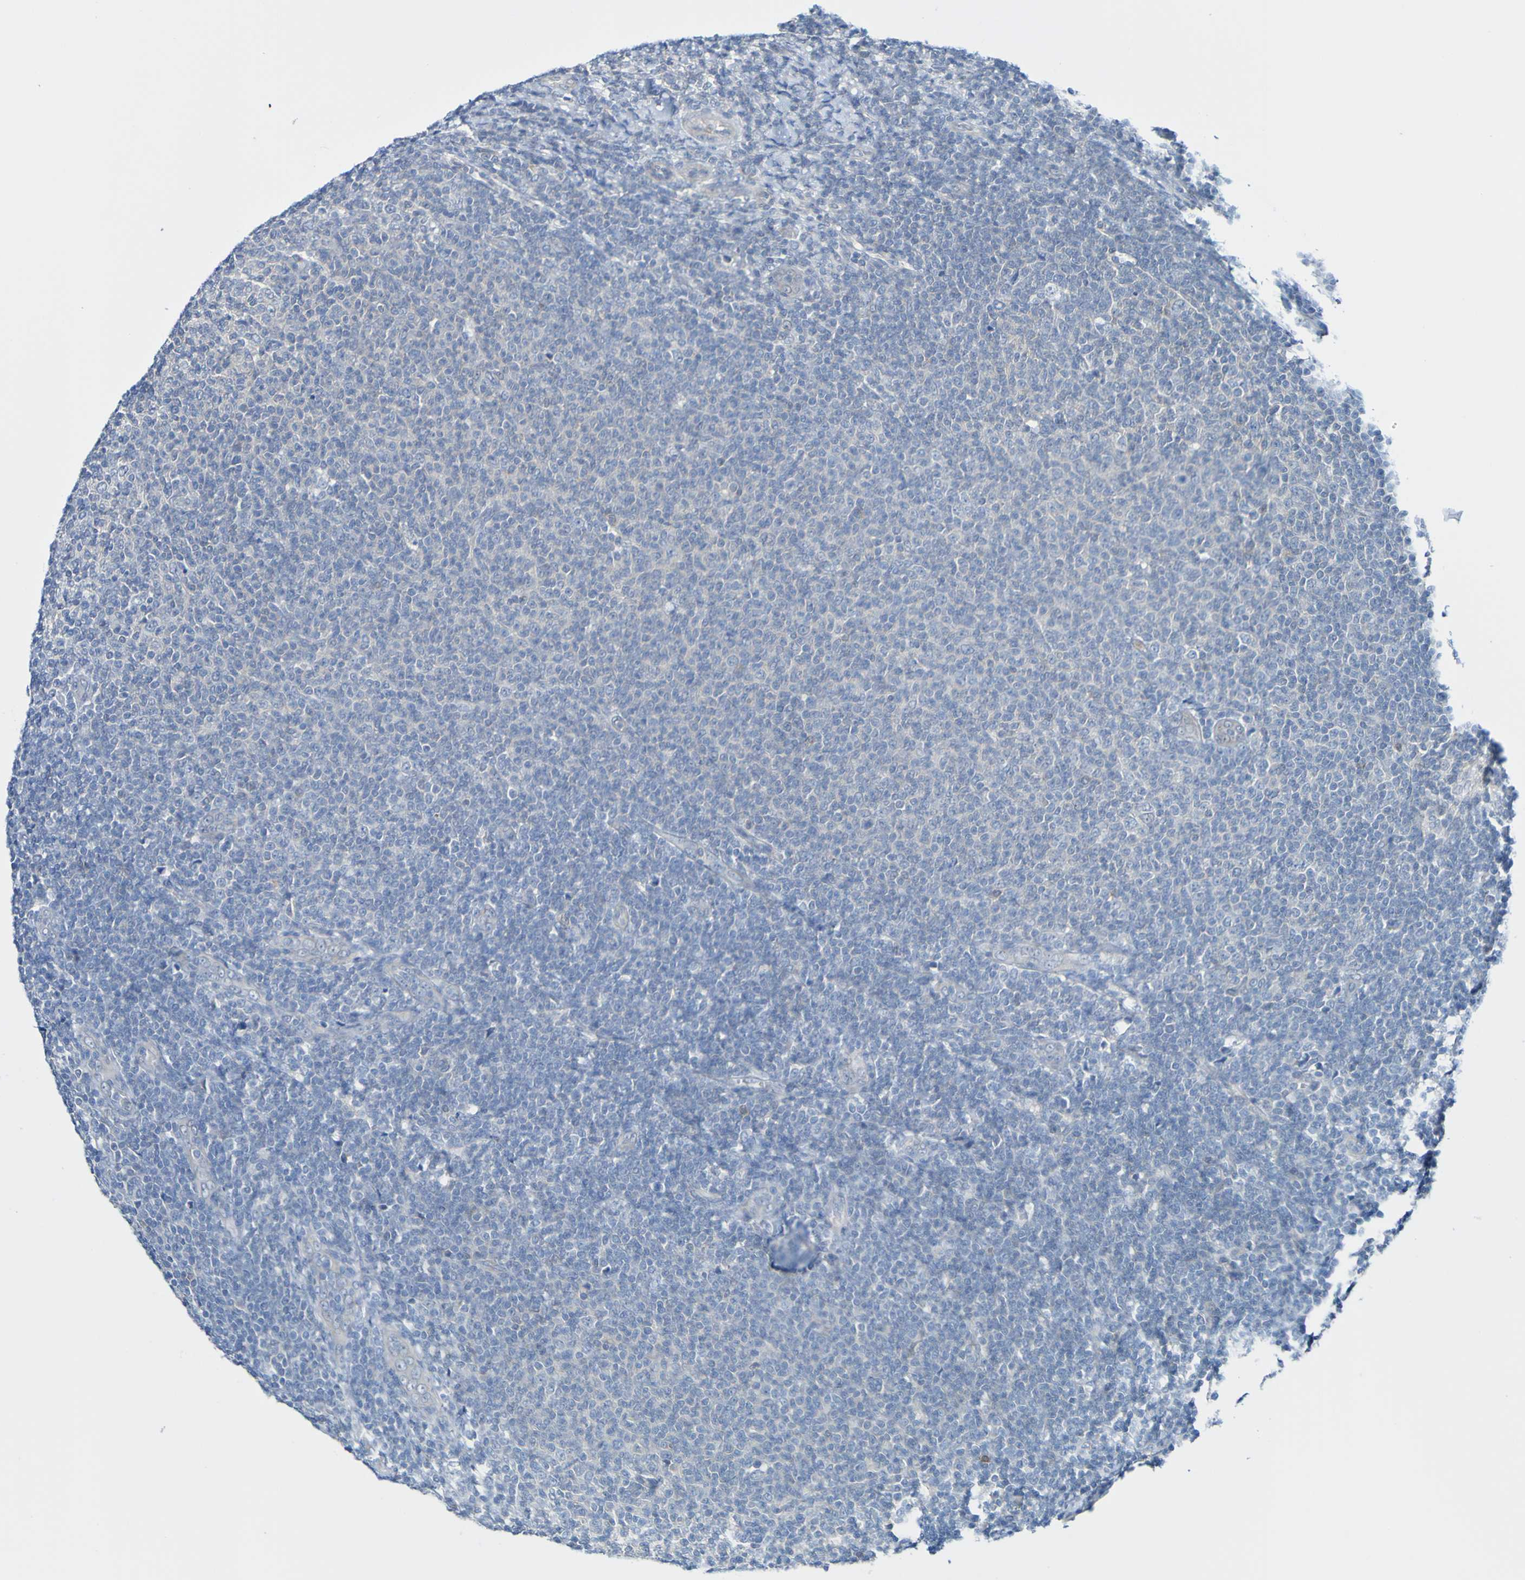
{"staining": {"intensity": "negative", "quantity": "none", "location": "none"}, "tissue": "lymphoma", "cell_type": "Tumor cells", "image_type": "cancer", "snomed": [{"axis": "morphology", "description": "Malignant lymphoma, non-Hodgkin's type, Low grade"}, {"axis": "topography", "description": "Lymph node"}], "caption": "An image of lymphoma stained for a protein displays no brown staining in tumor cells.", "gene": "ACMSD", "patient": {"sex": "male", "age": 66}}